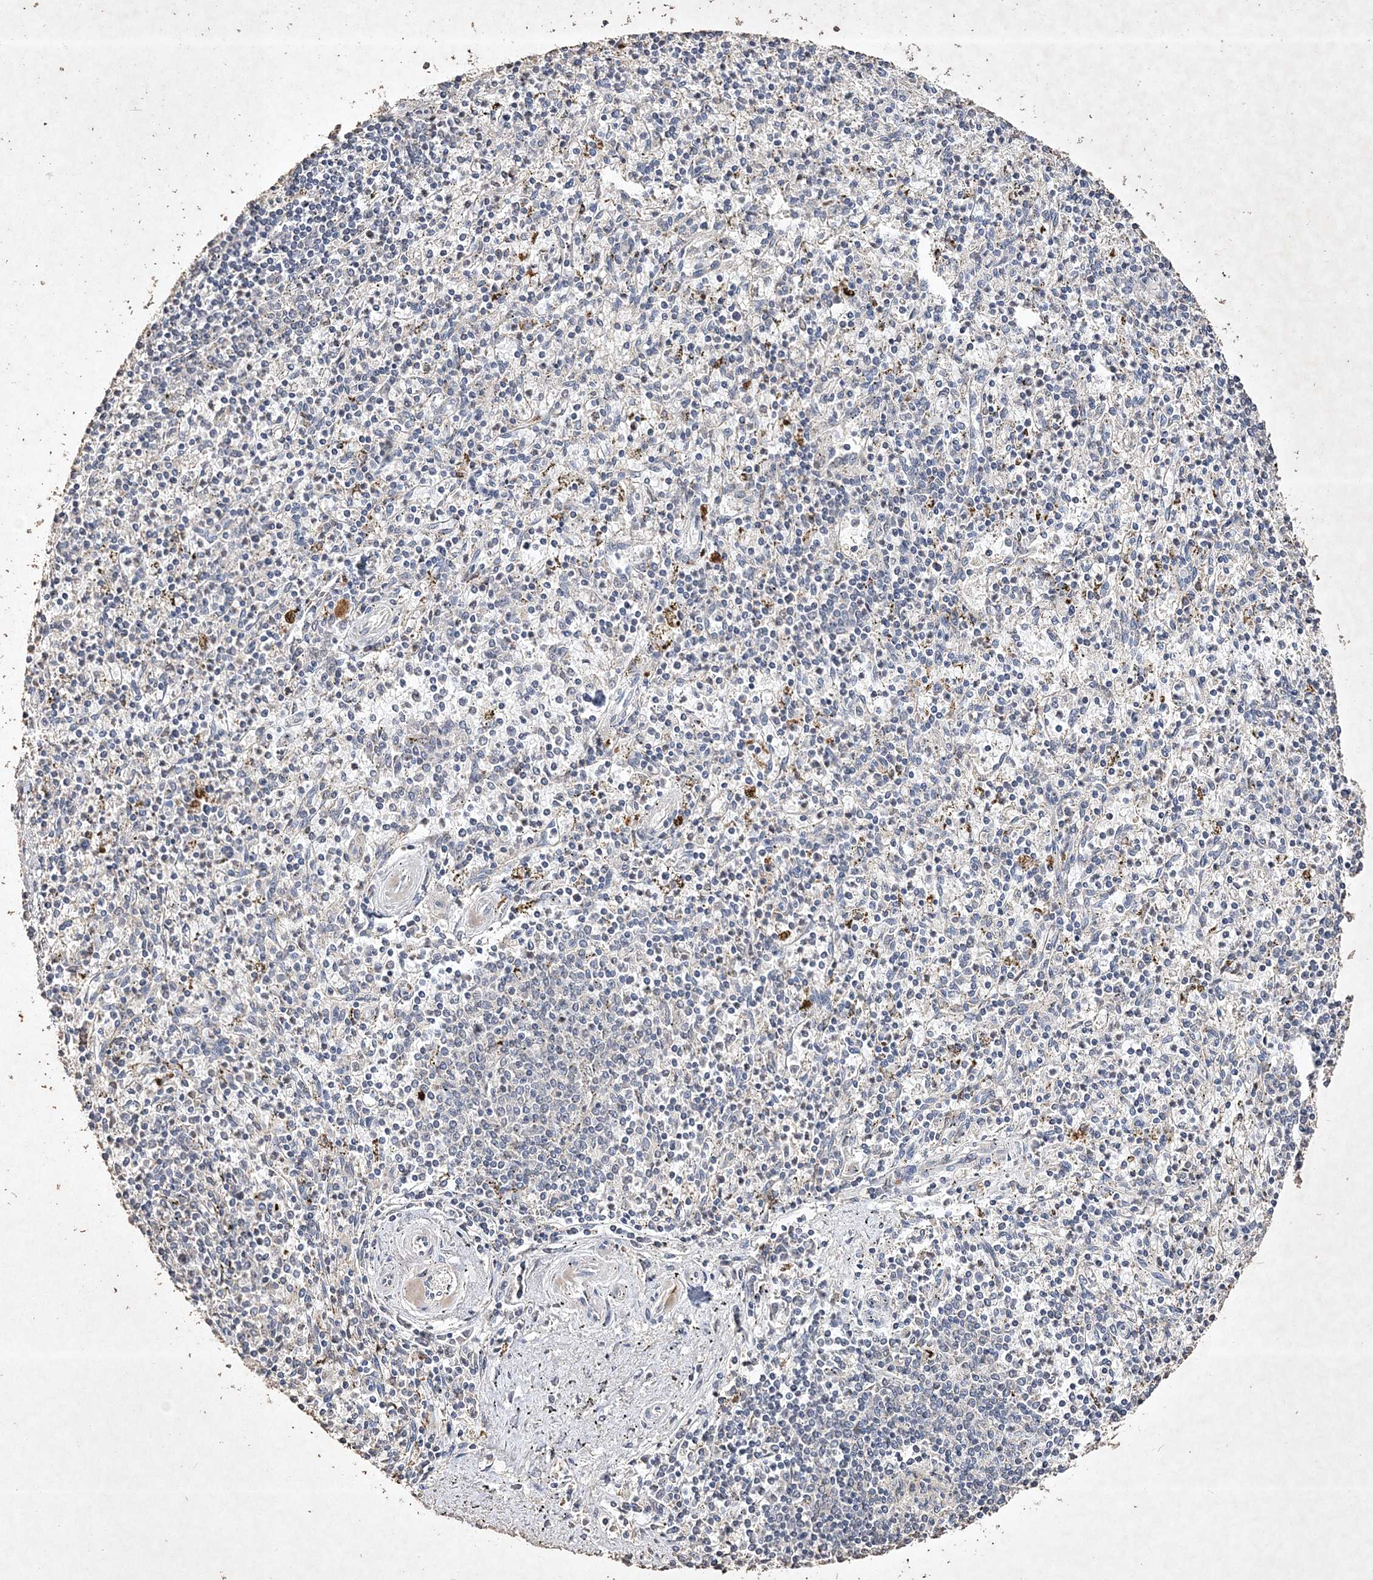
{"staining": {"intensity": "negative", "quantity": "none", "location": "none"}, "tissue": "spleen", "cell_type": "Cells in red pulp", "image_type": "normal", "snomed": [{"axis": "morphology", "description": "Normal tissue, NOS"}, {"axis": "topography", "description": "Spleen"}], "caption": "Photomicrograph shows no significant protein expression in cells in red pulp of normal spleen. The staining is performed using DAB (3,3'-diaminobenzidine) brown chromogen with nuclei counter-stained in using hematoxylin.", "gene": "C3orf38", "patient": {"sex": "male", "age": 72}}